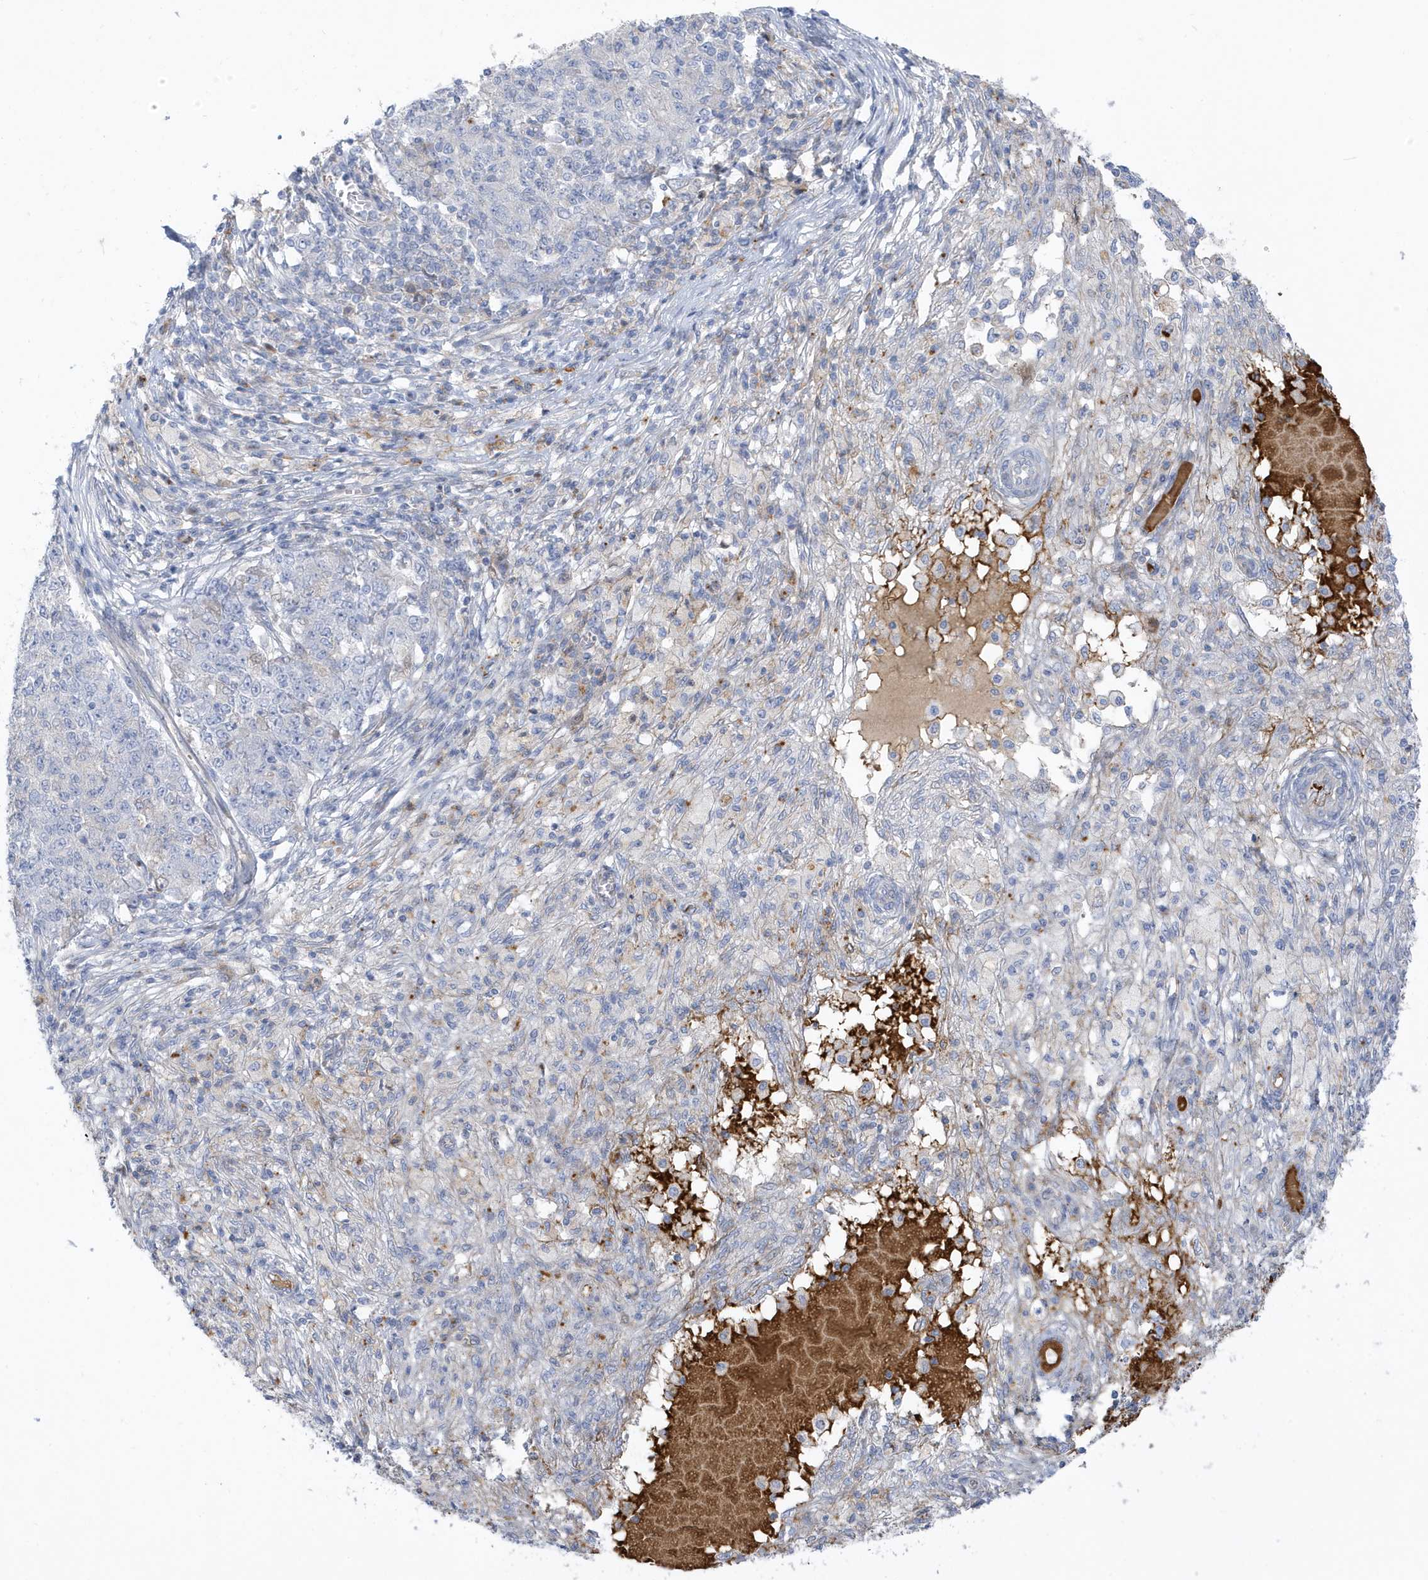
{"staining": {"intensity": "negative", "quantity": "none", "location": "none"}, "tissue": "ovarian cancer", "cell_type": "Tumor cells", "image_type": "cancer", "snomed": [{"axis": "morphology", "description": "Carcinoma, endometroid"}, {"axis": "topography", "description": "Ovary"}], "caption": "Immunohistochemical staining of human ovarian cancer (endometroid carcinoma) exhibits no significant staining in tumor cells.", "gene": "ATP13A5", "patient": {"sex": "female", "age": 42}}